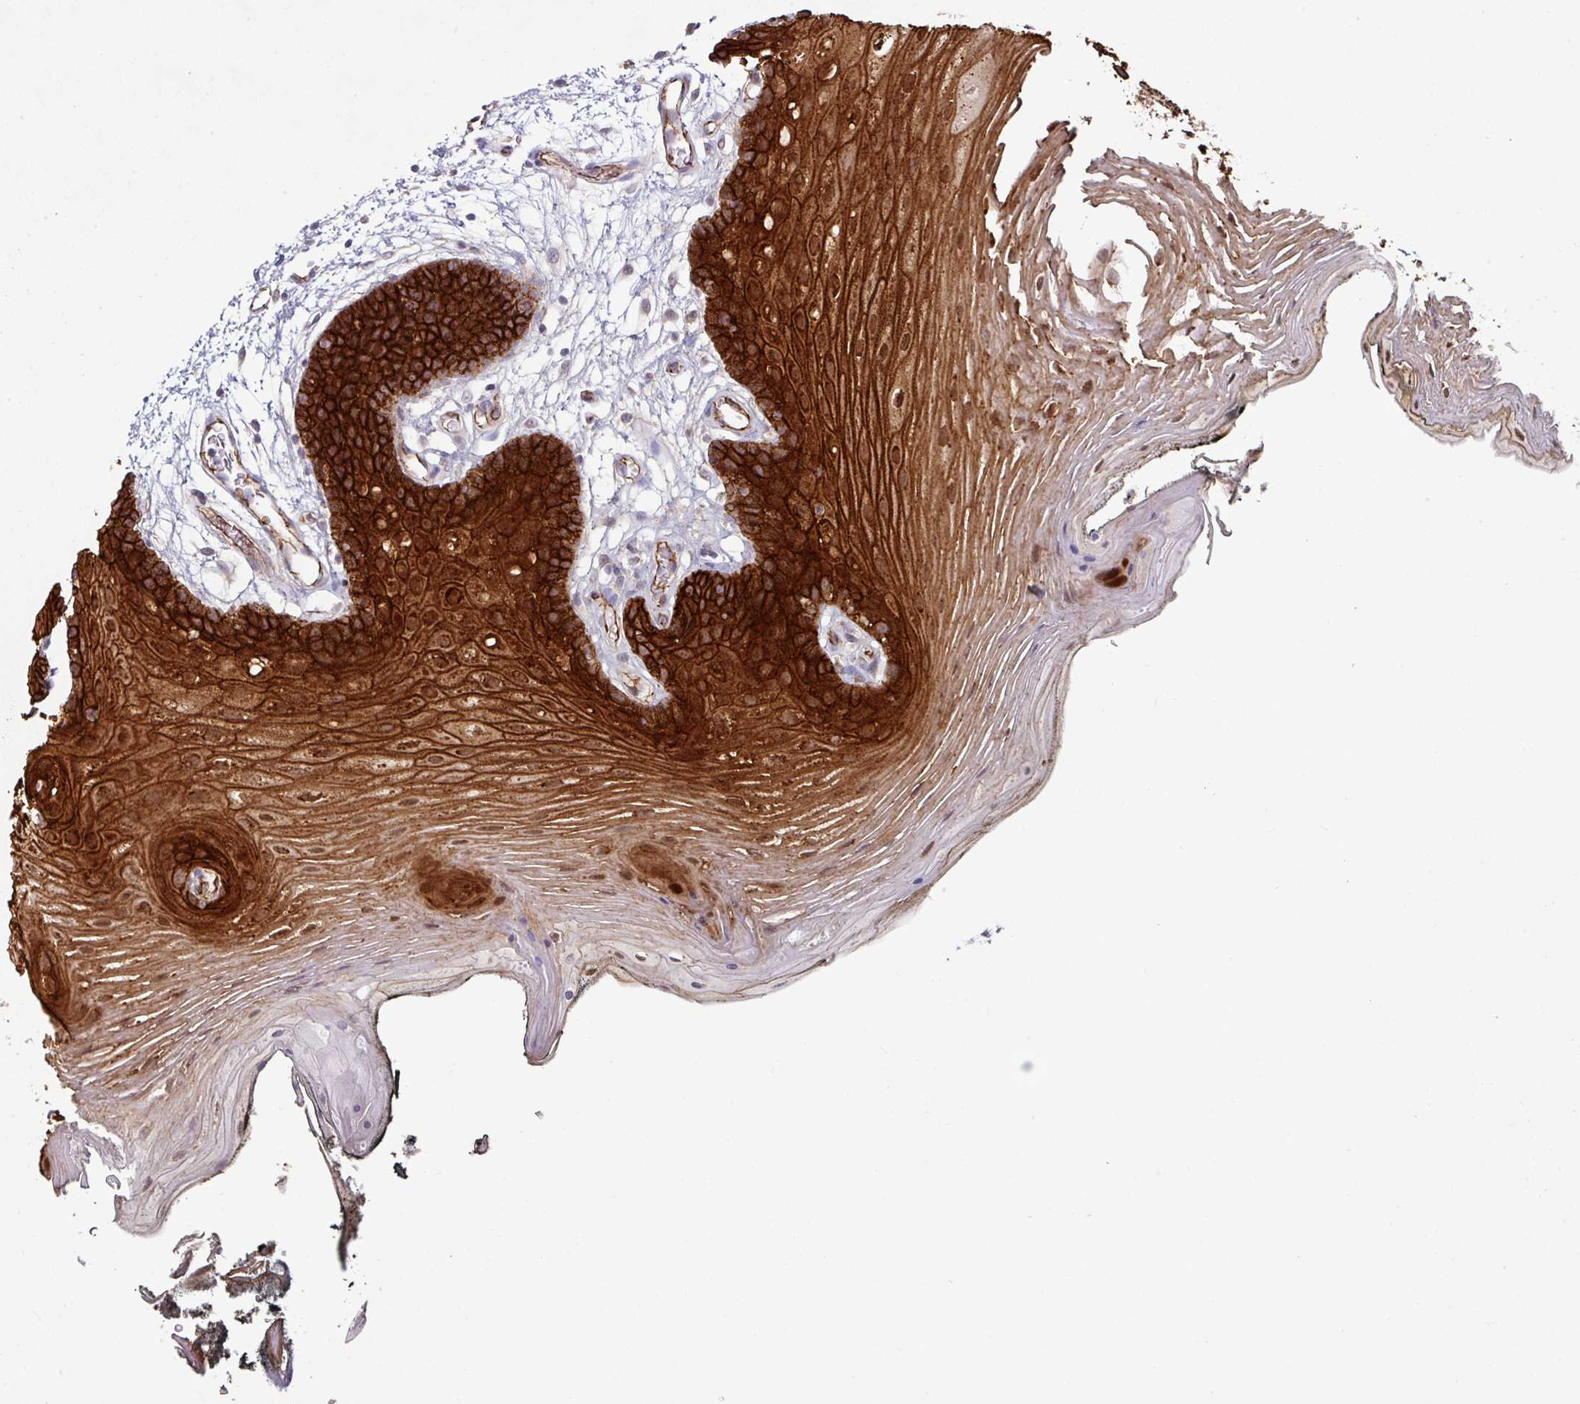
{"staining": {"intensity": "strong", "quantity": ">75%", "location": "cytoplasmic/membranous,nuclear"}, "tissue": "oral mucosa", "cell_type": "Squamous epithelial cells", "image_type": "normal", "snomed": [{"axis": "morphology", "description": "Normal tissue, NOS"}, {"axis": "topography", "description": "Oral tissue"}, {"axis": "topography", "description": "Tounge, NOS"}], "caption": "DAB immunohistochemical staining of unremarkable oral mucosa demonstrates strong cytoplasmic/membranous,nuclear protein positivity in about >75% of squamous epithelial cells.", "gene": "JUP", "patient": {"sex": "female", "age": 81}}